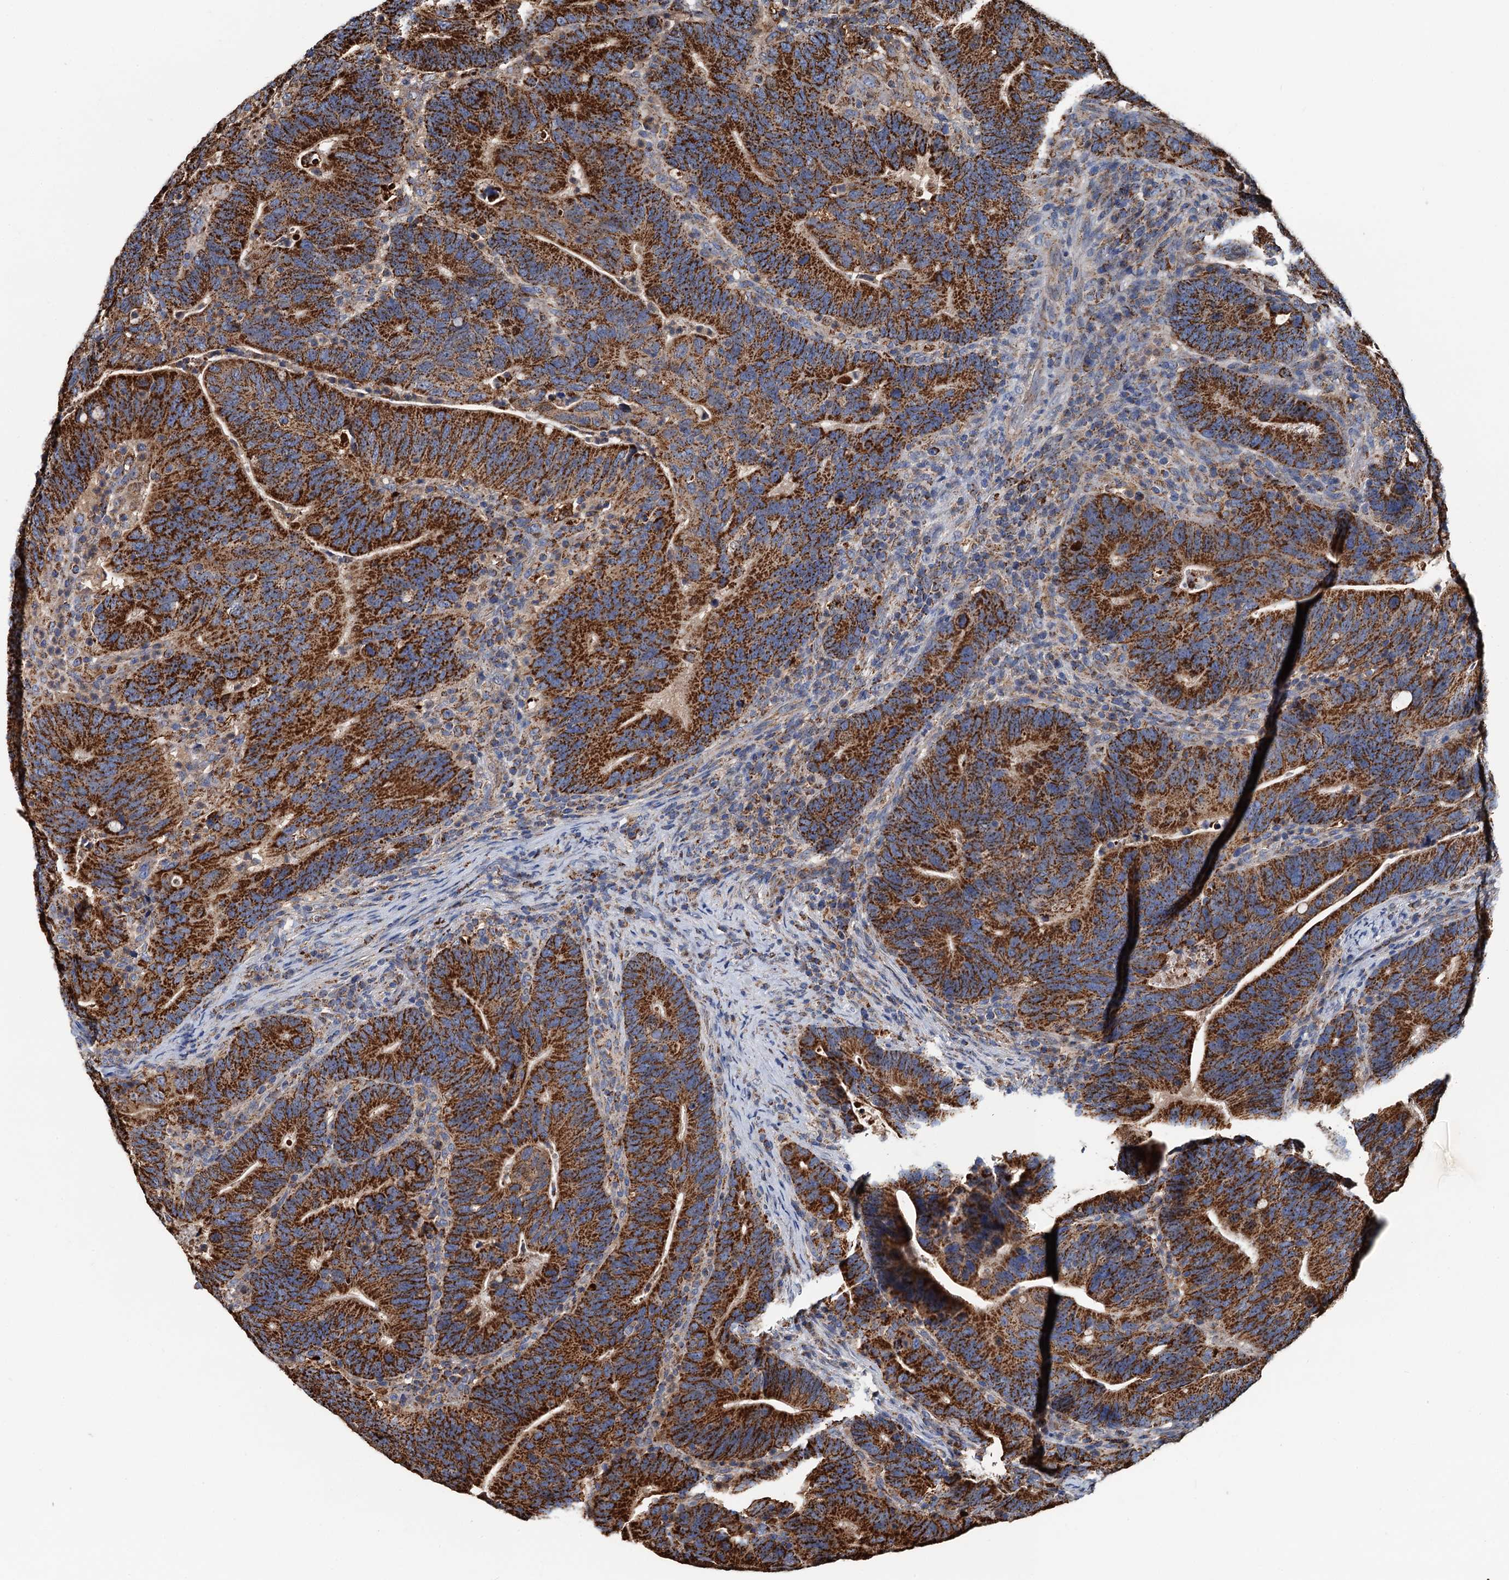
{"staining": {"intensity": "strong", "quantity": ">75%", "location": "cytoplasmic/membranous"}, "tissue": "colorectal cancer", "cell_type": "Tumor cells", "image_type": "cancer", "snomed": [{"axis": "morphology", "description": "Adenocarcinoma, NOS"}, {"axis": "topography", "description": "Colon"}], "caption": "Protein expression analysis of human colorectal adenocarcinoma reveals strong cytoplasmic/membranous positivity in approximately >75% of tumor cells.", "gene": "AAGAB", "patient": {"sex": "female", "age": 66}}